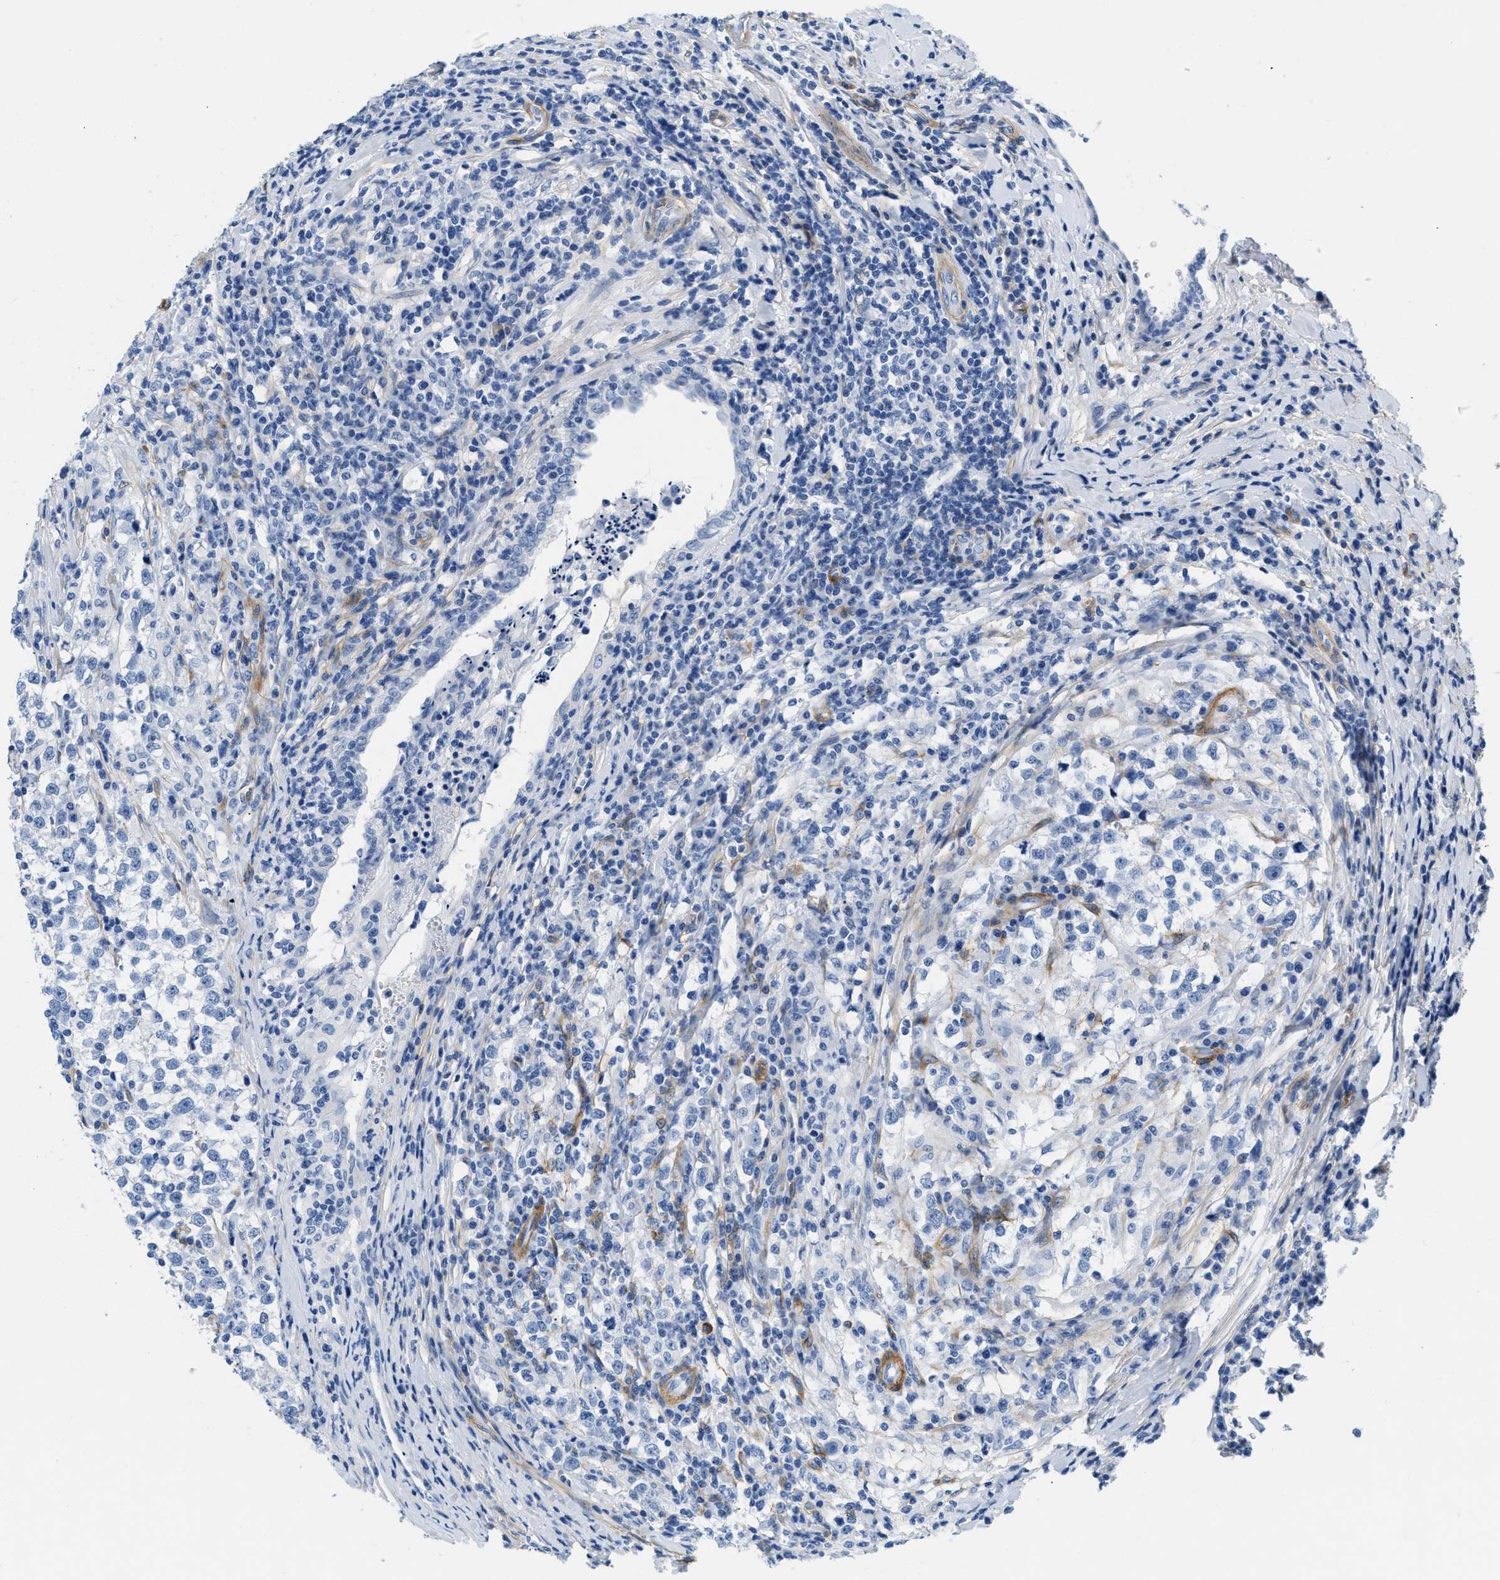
{"staining": {"intensity": "negative", "quantity": "none", "location": "none"}, "tissue": "testis cancer", "cell_type": "Tumor cells", "image_type": "cancer", "snomed": [{"axis": "morphology", "description": "Normal tissue, NOS"}, {"axis": "morphology", "description": "Seminoma, NOS"}, {"axis": "topography", "description": "Testis"}], "caption": "Tumor cells are negative for brown protein staining in testis cancer (seminoma).", "gene": "PDGFRB", "patient": {"sex": "male", "age": 43}}